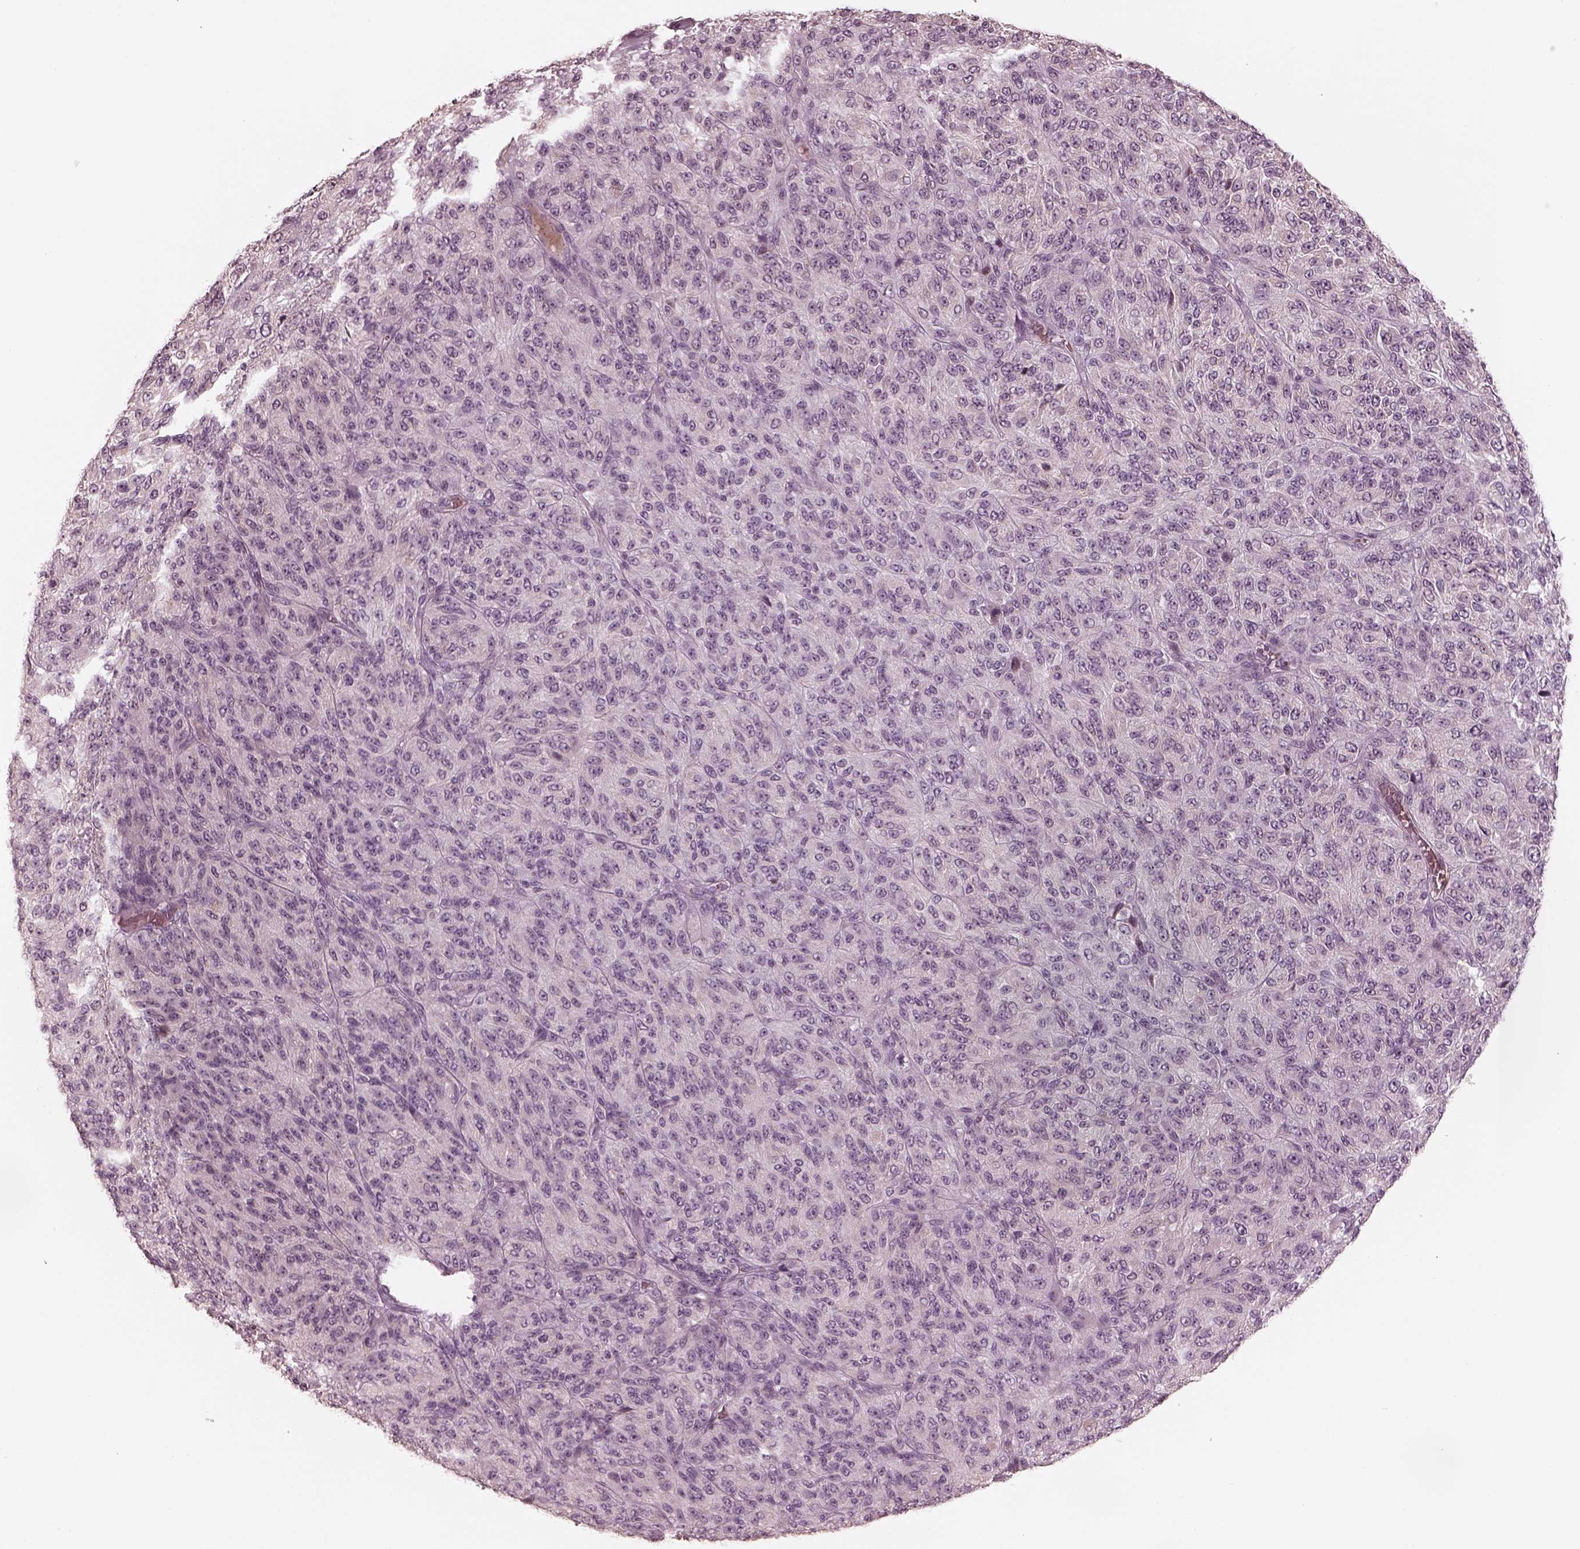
{"staining": {"intensity": "negative", "quantity": "none", "location": "none"}, "tissue": "melanoma", "cell_type": "Tumor cells", "image_type": "cancer", "snomed": [{"axis": "morphology", "description": "Malignant melanoma, Metastatic site"}, {"axis": "topography", "description": "Brain"}], "caption": "DAB immunohistochemical staining of human melanoma reveals no significant positivity in tumor cells. Brightfield microscopy of immunohistochemistry (IHC) stained with DAB (3,3'-diaminobenzidine) (brown) and hematoxylin (blue), captured at high magnification.", "gene": "ANKLE1", "patient": {"sex": "female", "age": 56}}